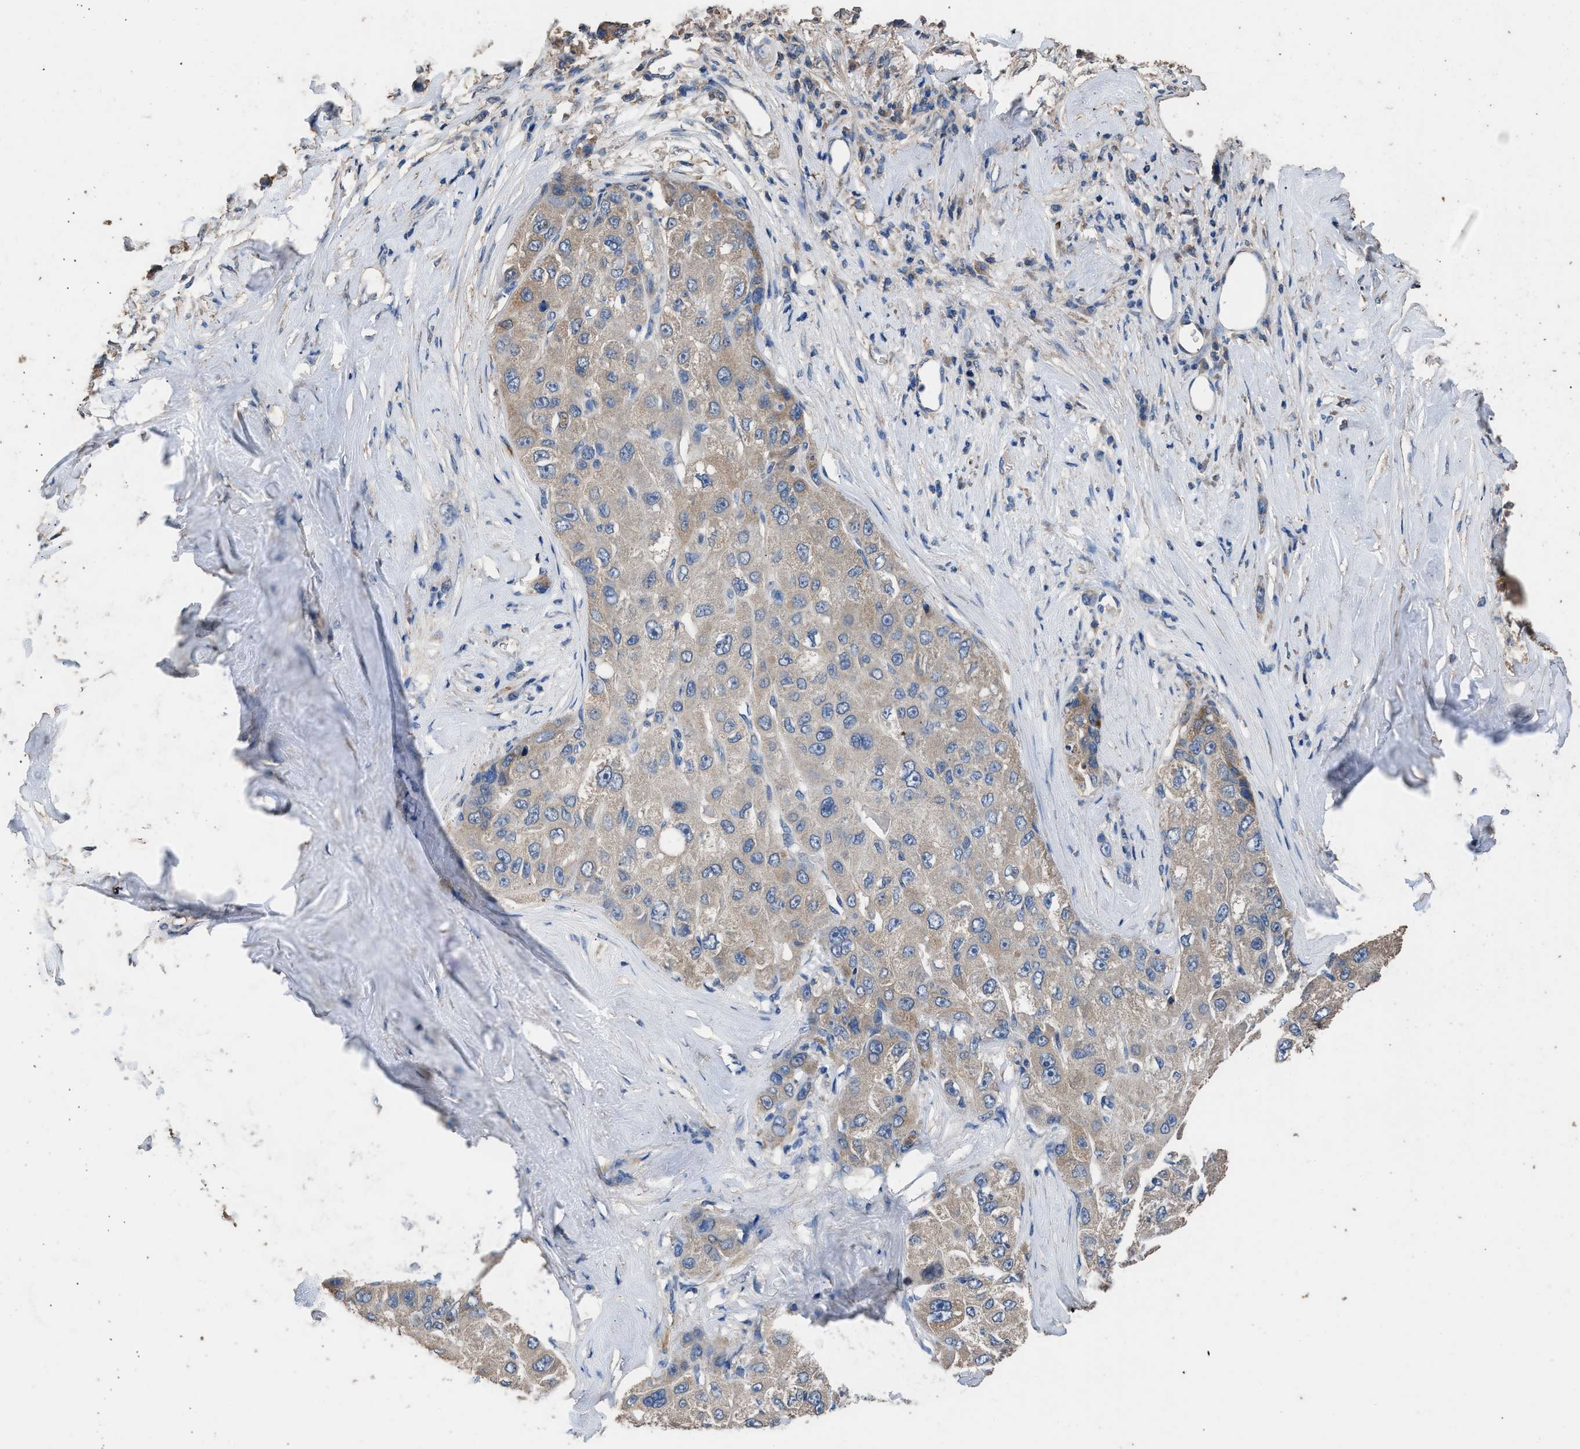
{"staining": {"intensity": "weak", "quantity": "25%-75%", "location": "cytoplasmic/membranous"}, "tissue": "liver cancer", "cell_type": "Tumor cells", "image_type": "cancer", "snomed": [{"axis": "morphology", "description": "Carcinoma, Hepatocellular, NOS"}, {"axis": "topography", "description": "Liver"}], "caption": "Immunohistochemical staining of human liver cancer (hepatocellular carcinoma) shows low levels of weak cytoplasmic/membranous positivity in about 25%-75% of tumor cells.", "gene": "ITSN1", "patient": {"sex": "male", "age": 80}}